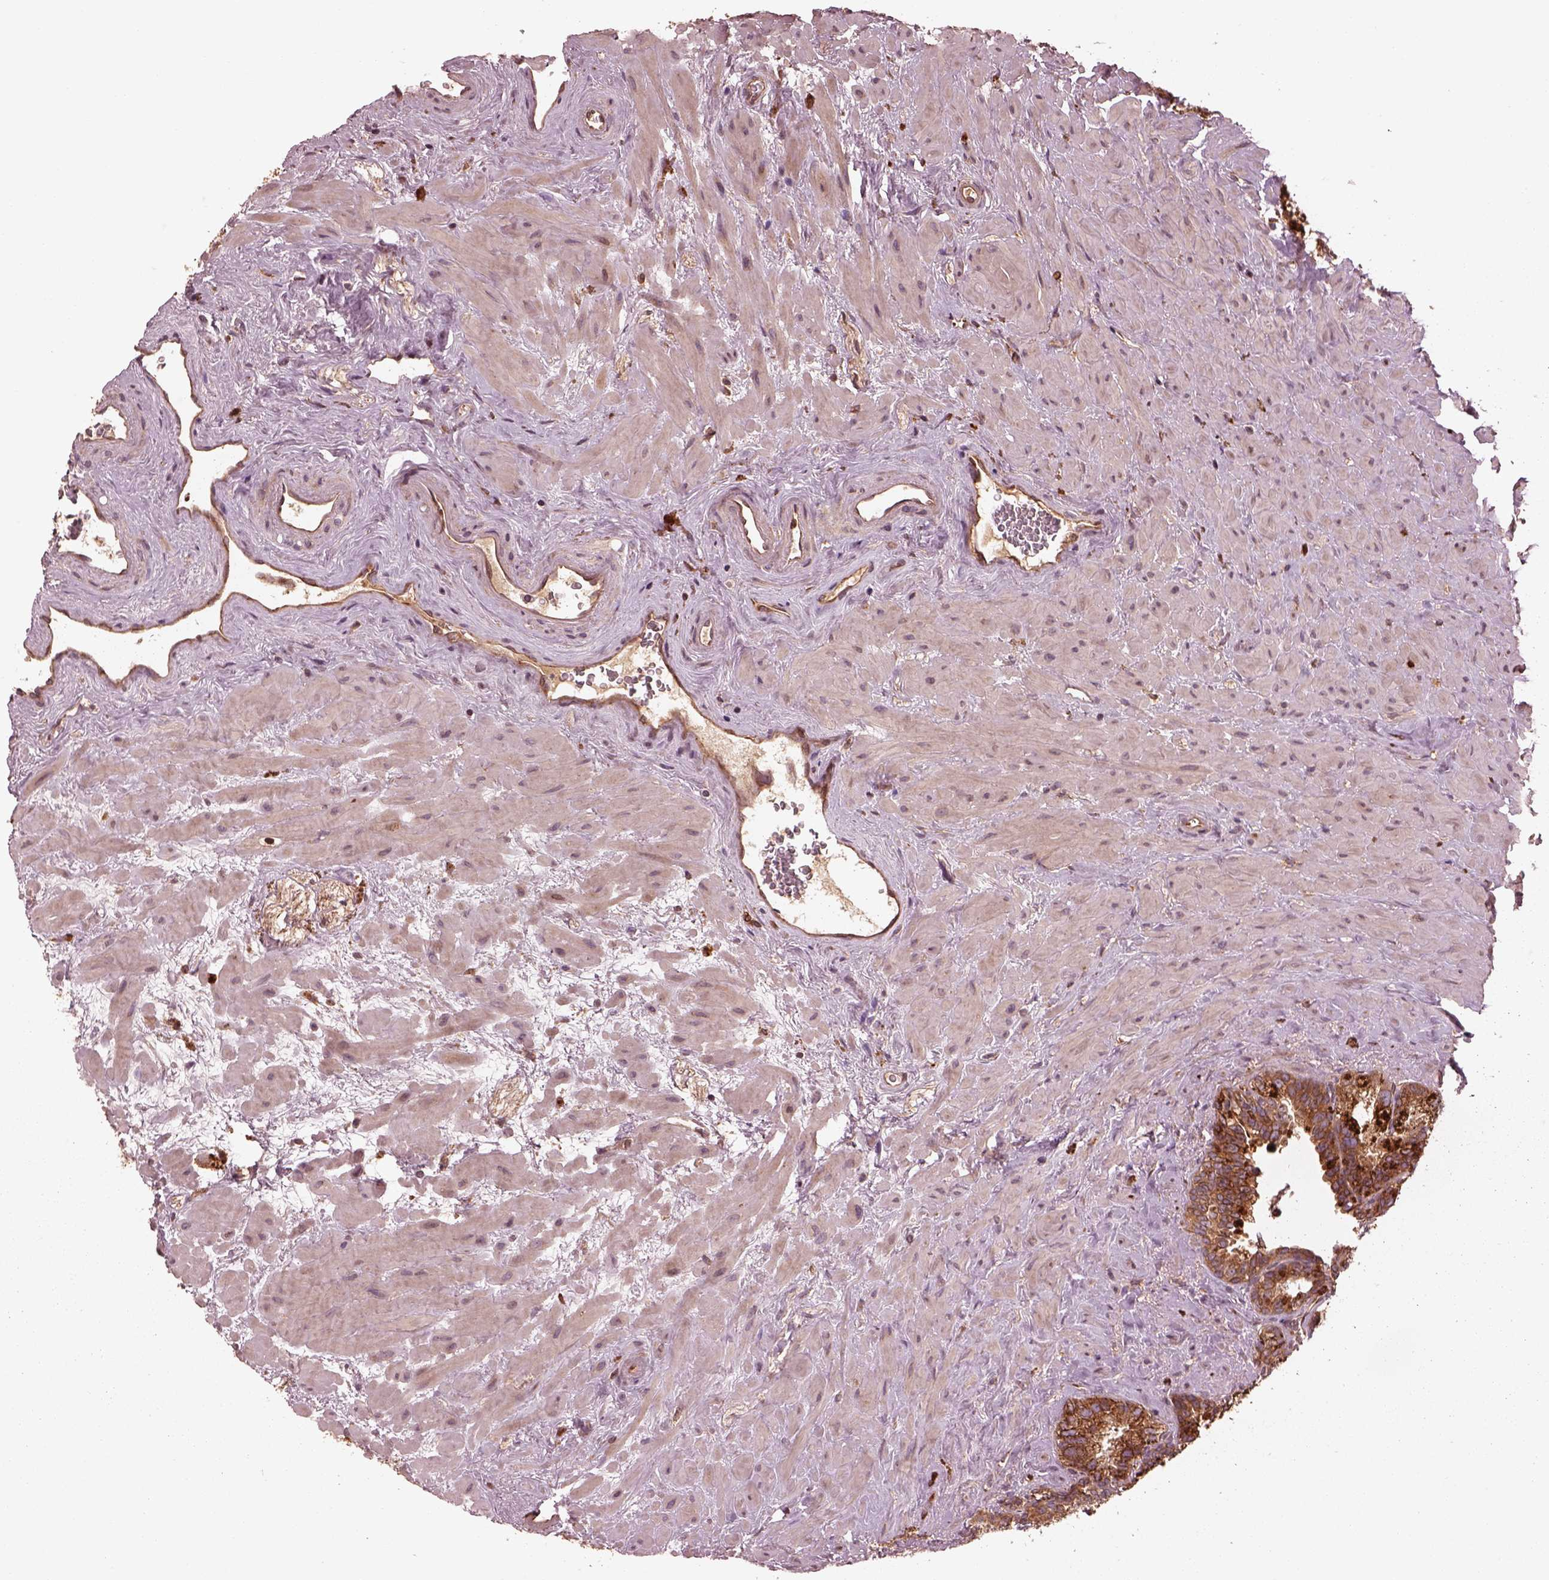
{"staining": {"intensity": "moderate", "quantity": ">75%", "location": "cytoplasmic/membranous"}, "tissue": "seminal vesicle", "cell_type": "Glandular cells", "image_type": "normal", "snomed": [{"axis": "morphology", "description": "Normal tissue, NOS"}, {"axis": "topography", "description": "Seminal veicle"}], "caption": "IHC (DAB (3,3'-diaminobenzidine)) staining of unremarkable human seminal vesicle displays moderate cytoplasmic/membranous protein positivity in about >75% of glandular cells. (brown staining indicates protein expression, while blue staining denotes nuclei).", "gene": "PIK3R2", "patient": {"sex": "male", "age": 71}}